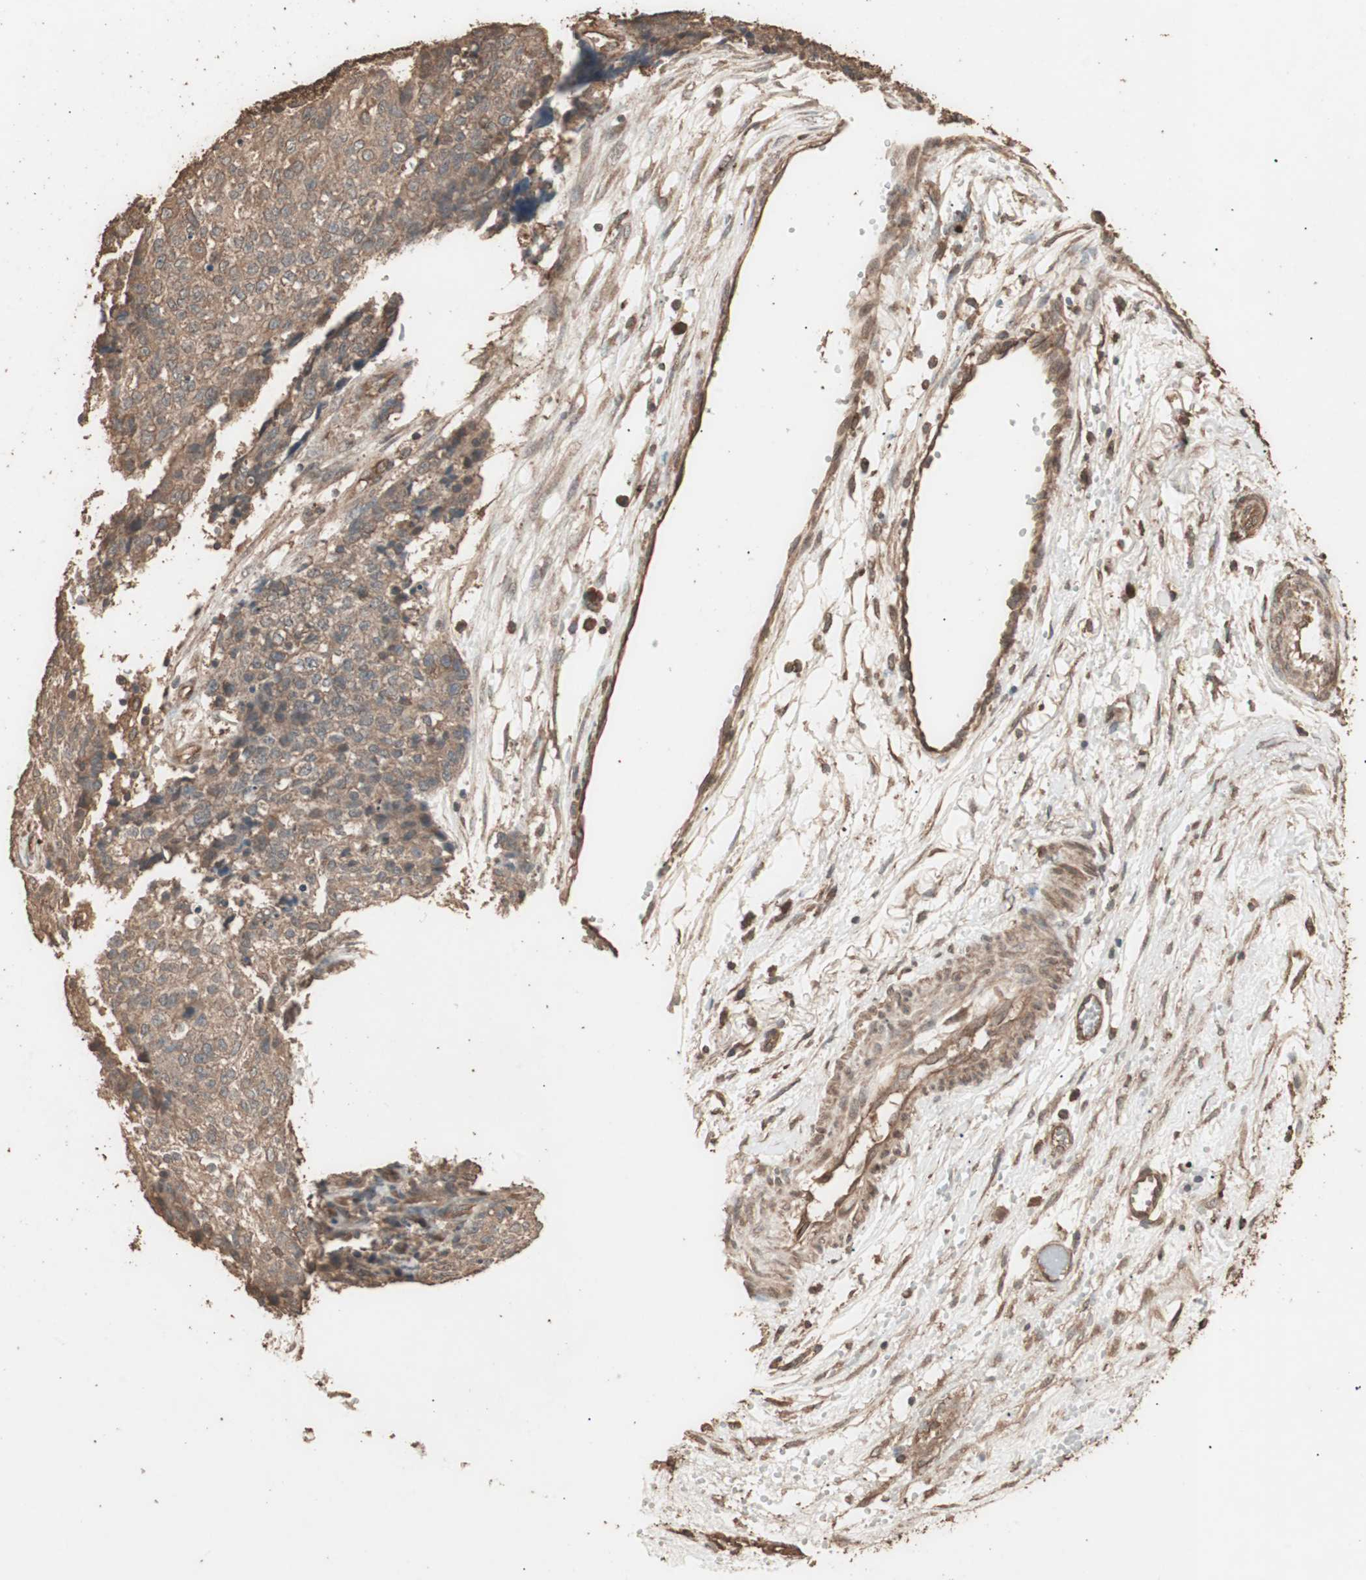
{"staining": {"intensity": "moderate", "quantity": ">75%", "location": "cytoplasmic/membranous"}, "tissue": "ovarian cancer", "cell_type": "Tumor cells", "image_type": "cancer", "snomed": [{"axis": "morphology", "description": "Carcinoma, endometroid"}, {"axis": "topography", "description": "Ovary"}], "caption": "Immunohistochemistry of ovarian cancer (endometroid carcinoma) demonstrates medium levels of moderate cytoplasmic/membranous staining in about >75% of tumor cells.", "gene": "CCN4", "patient": {"sex": "female", "age": 42}}